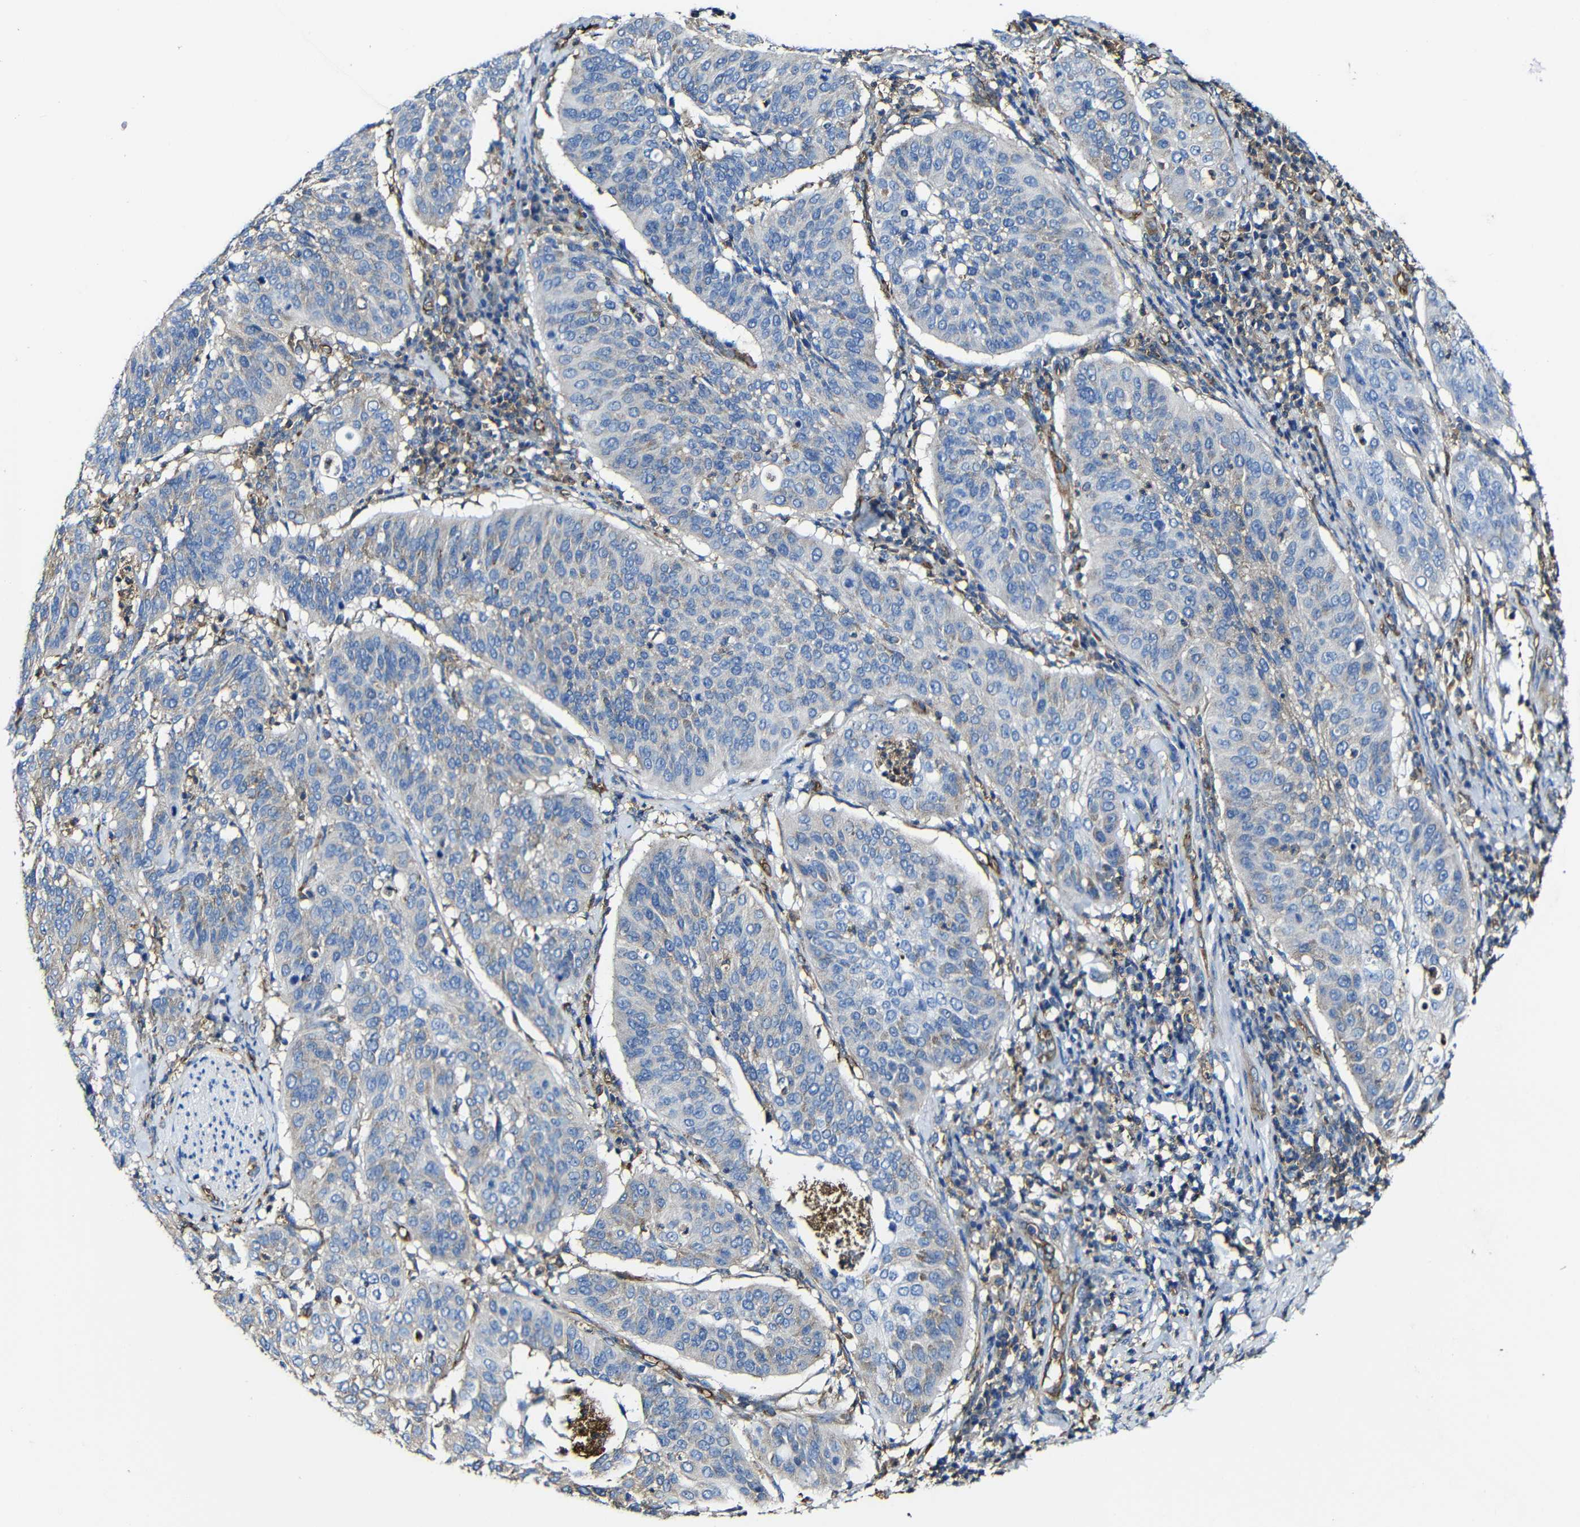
{"staining": {"intensity": "negative", "quantity": "none", "location": "none"}, "tissue": "cervical cancer", "cell_type": "Tumor cells", "image_type": "cancer", "snomed": [{"axis": "morphology", "description": "Normal tissue, NOS"}, {"axis": "morphology", "description": "Squamous cell carcinoma, NOS"}, {"axis": "topography", "description": "Cervix"}], "caption": "High power microscopy micrograph of an immunohistochemistry histopathology image of cervical cancer, revealing no significant positivity in tumor cells.", "gene": "MSN", "patient": {"sex": "female", "age": 39}}